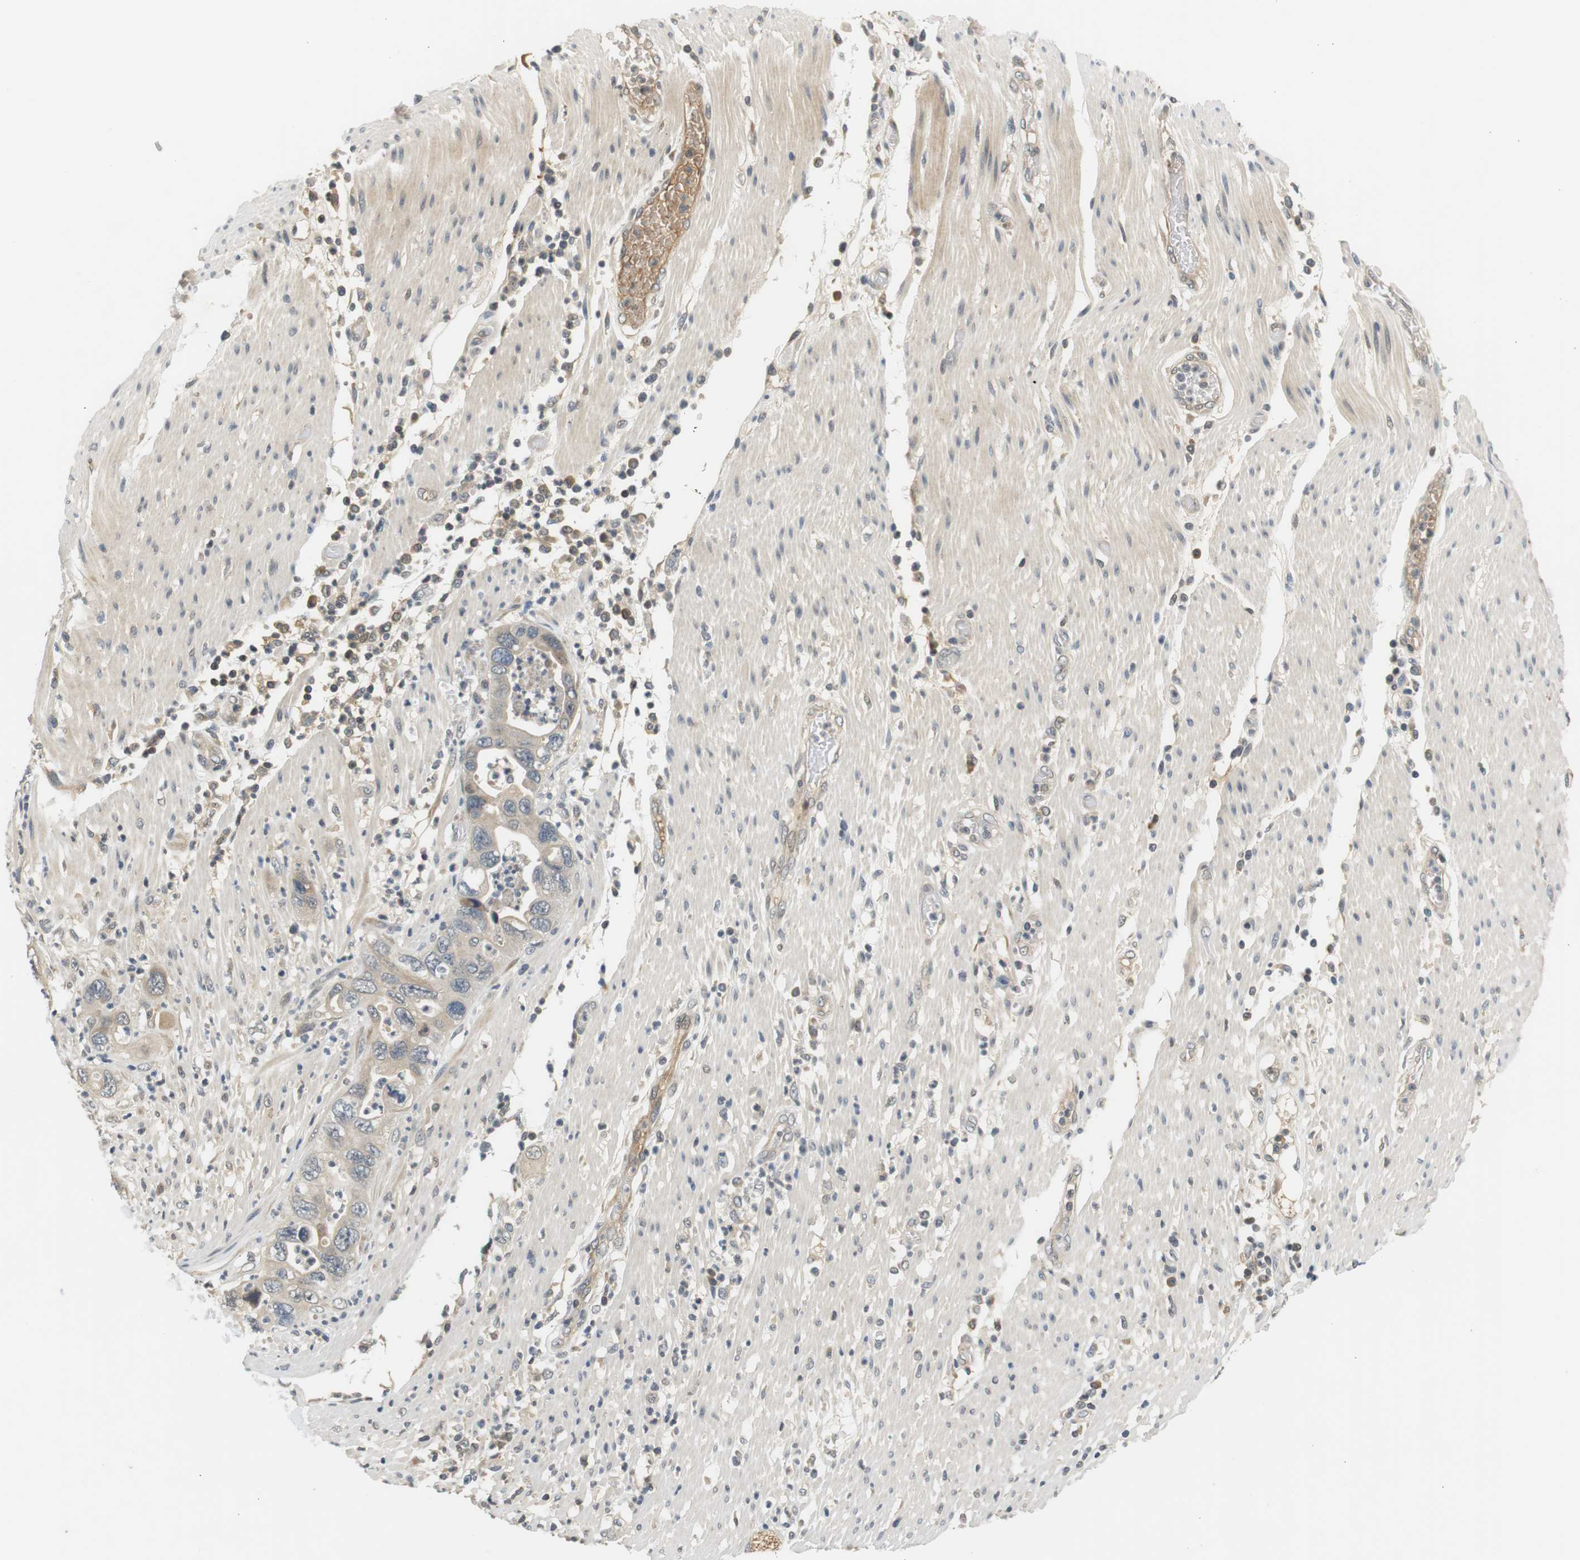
{"staining": {"intensity": "negative", "quantity": "none", "location": "none"}, "tissue": "pancreatic cancer", "cell_type": "Tumor cells", "image_type": "cancer", "snomed": [{"axis": "morphology", "description": "Adenocarcinoma, NOS"}, {"axis": "topography", "description": "Pancreas"}], "caption": "The histopathology image shows no significant positivity in tumor cells of pancreatic cancer.", "gene": "WNT7A", "patient": {"sex": "female", "age": 71}}